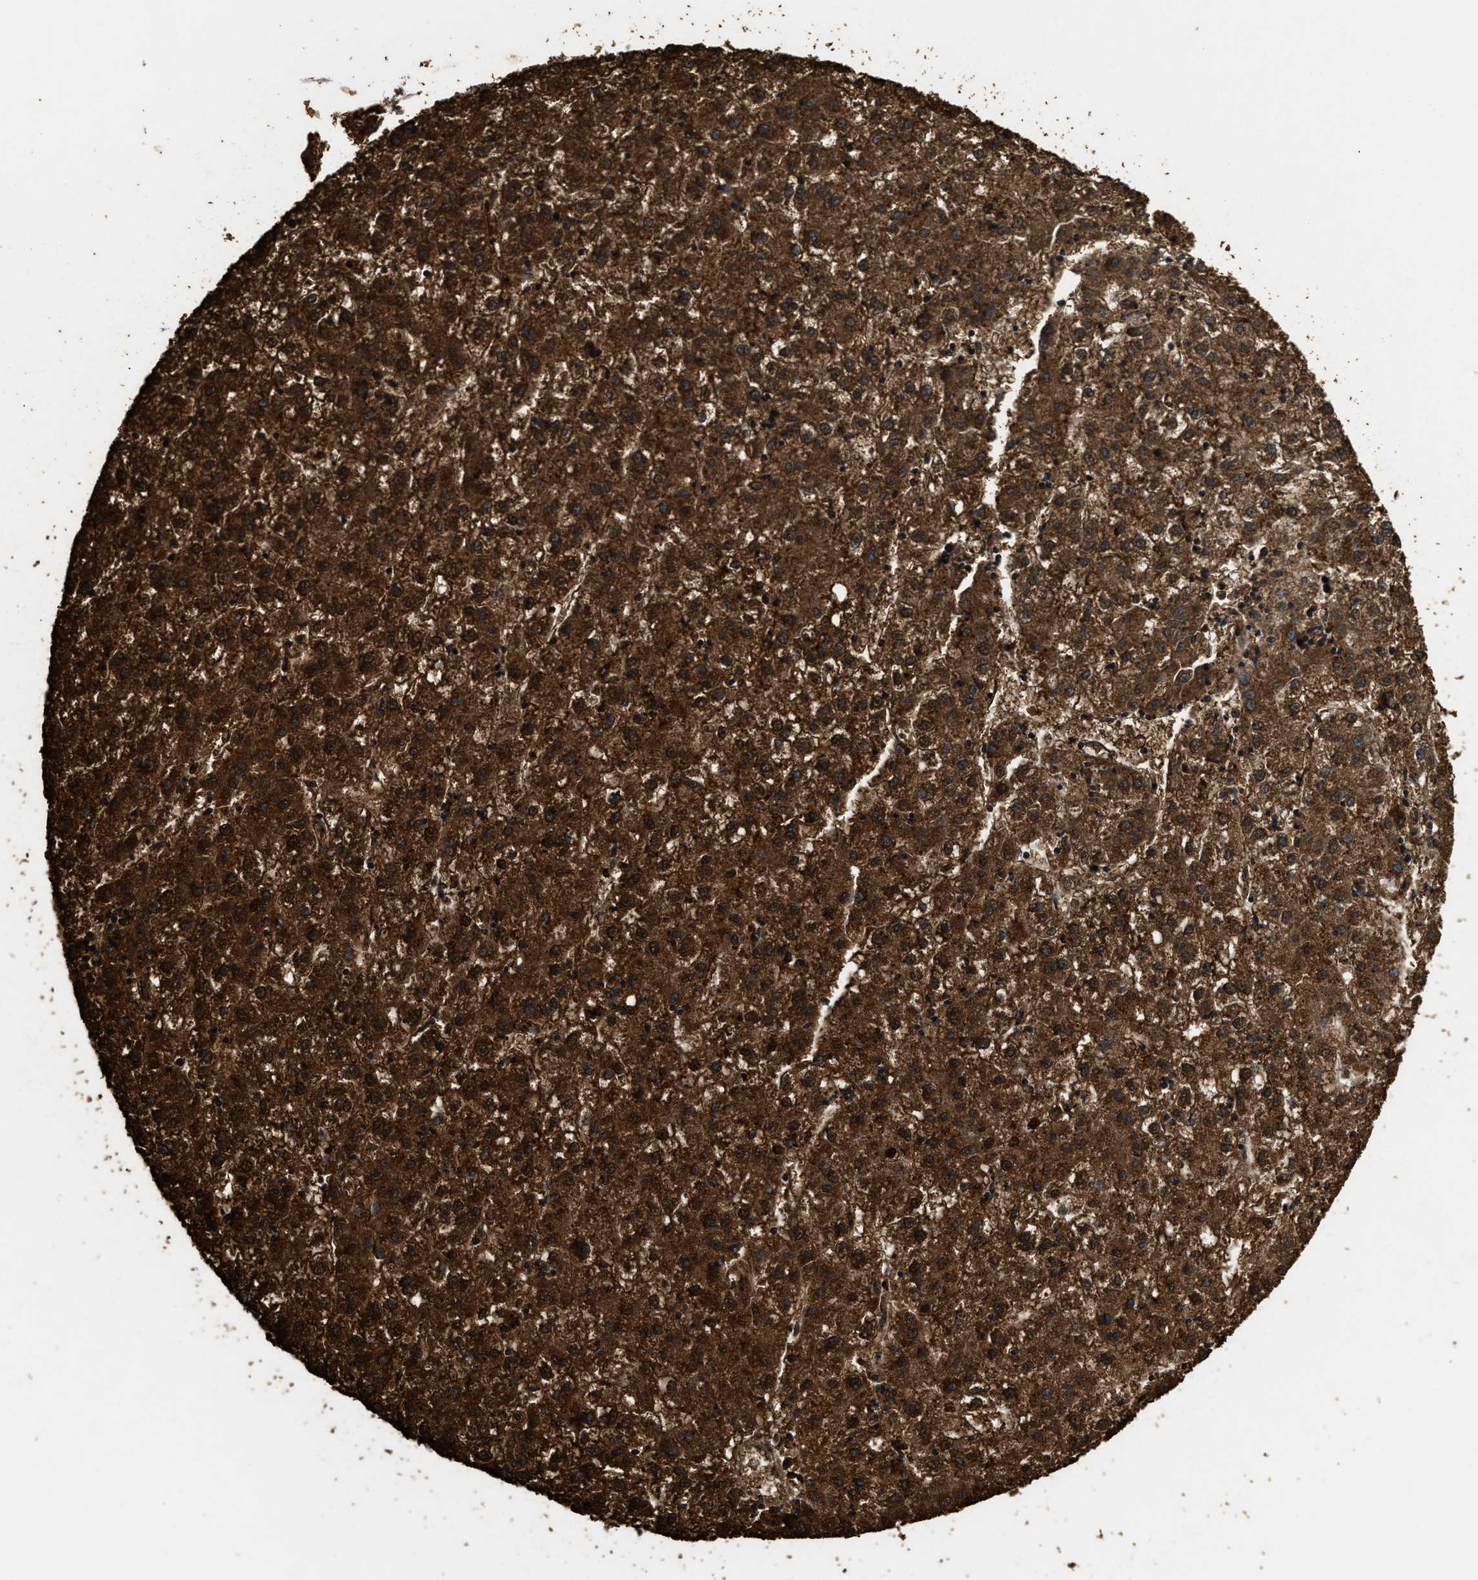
{"staining": {"intensity": "strong", "quantity": ">75%", "location": "cytoplasmic/membranous"}, "tissue": "liver cancer", "cell_type": "Tumor cells", "image_type": "cancer", "snomed": [{"axis": "morphology", "description": "Carcinoma, Hepatocellular, NOS"}, {"axis": "topography", "description": "Liver"}], "caption": "Liver hepatocellular carcinoma stained for a protein shows strong cytoplasmic/membranous positivity in tumor cells.", "gene": "CTNNA1", "patient": {"sex": "male", "age": 72}}